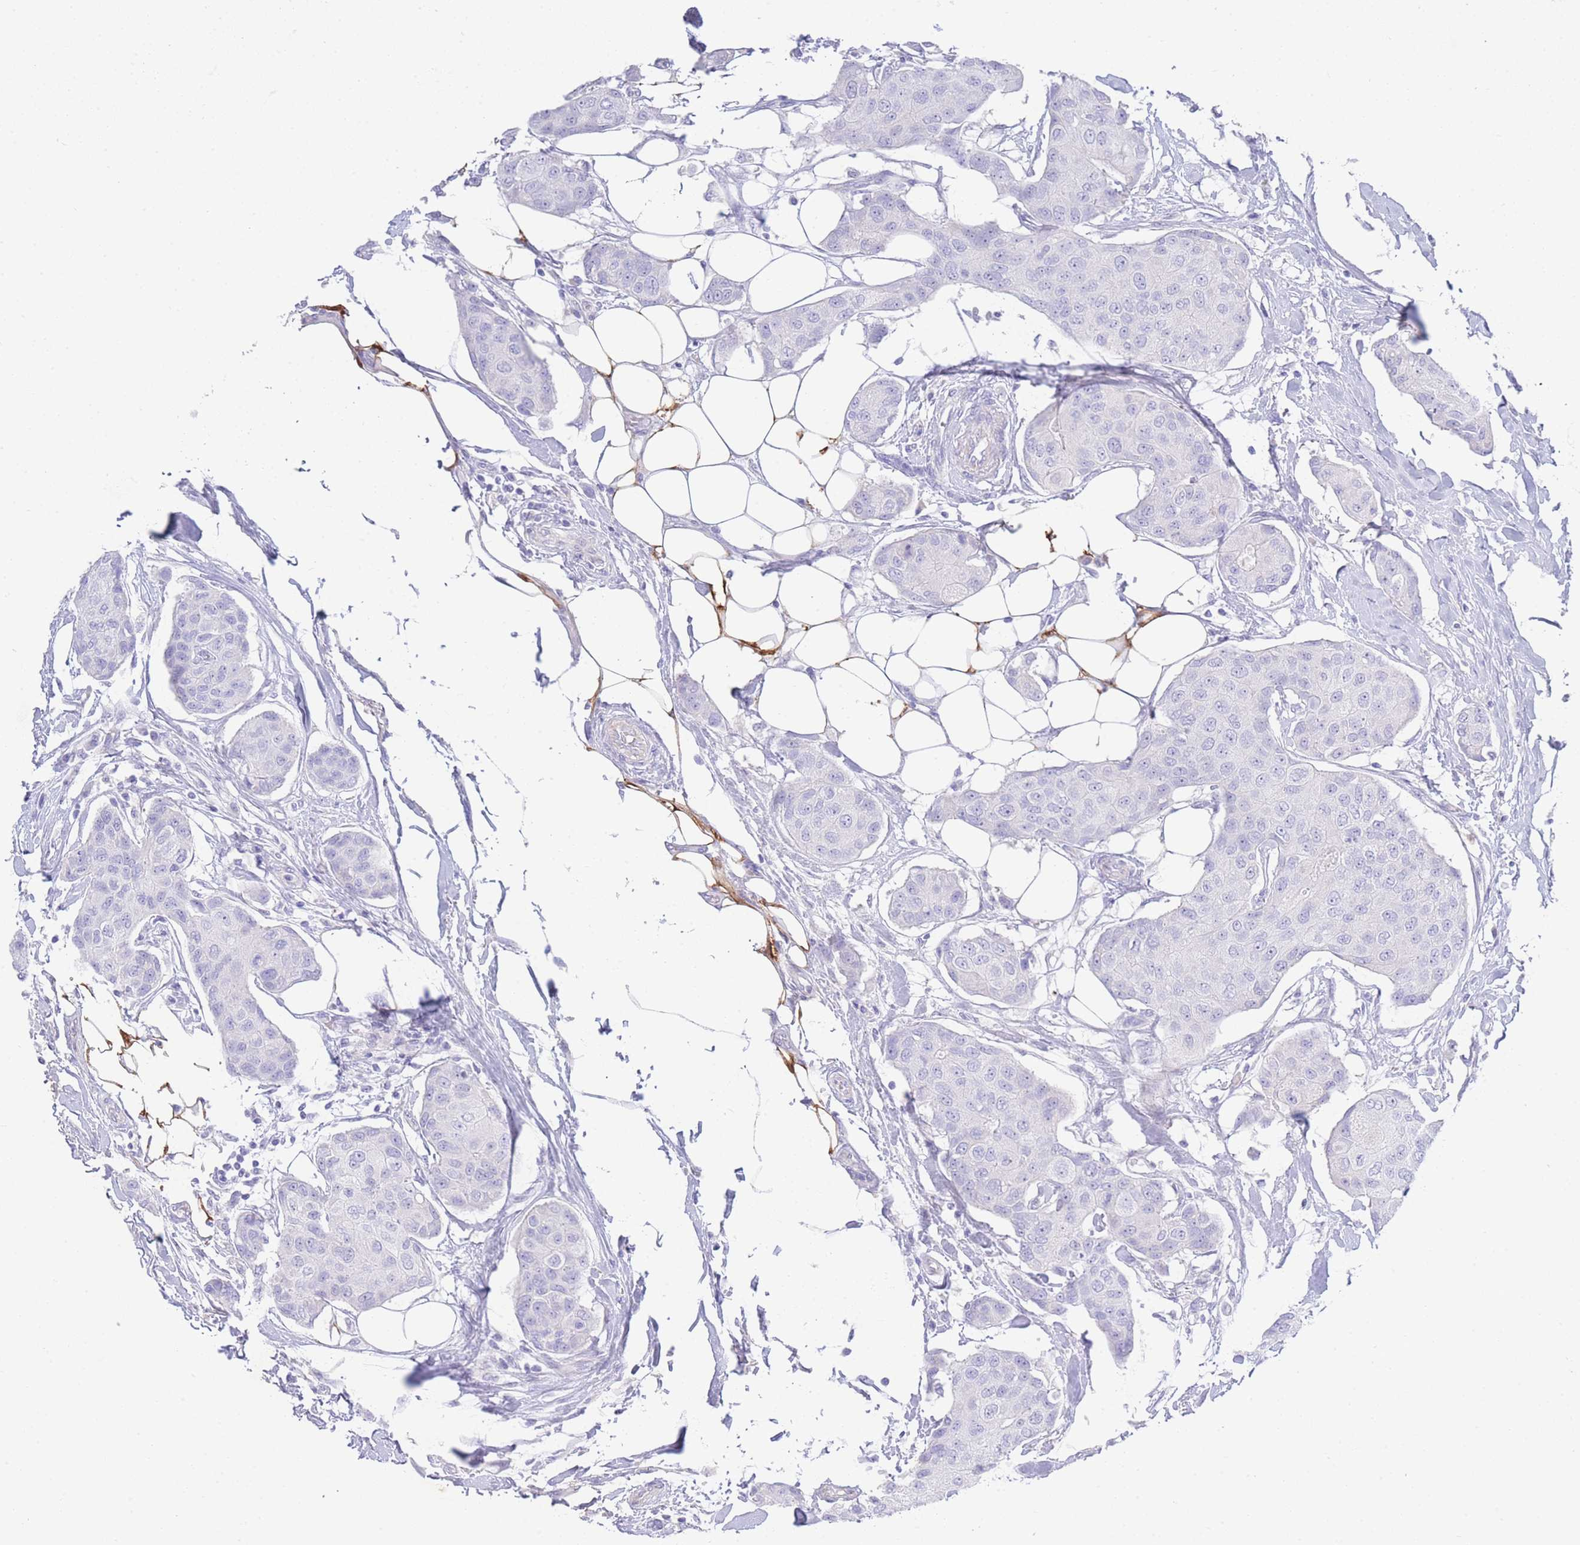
{"staining": {"intensity": "negative", "quantity": "none", "location": "none"}, "tissue": "breast cancer", "cell_type": "Tumor cells", "image_type": "cancer", "snomed": [{"axis": "morphology", "description": "Duct carcinoma"}, {"axis": "topography", "description": "Breast"}, {"axis": "topography", "description": "Lymph node"}], "caption": "Micrograph shows no protein staining in tumor cells of infiltrating ductal carcinoma (breast) tissue.", "gene": "LRRC37A", "patient": {"sex": "female", "age": 80}}